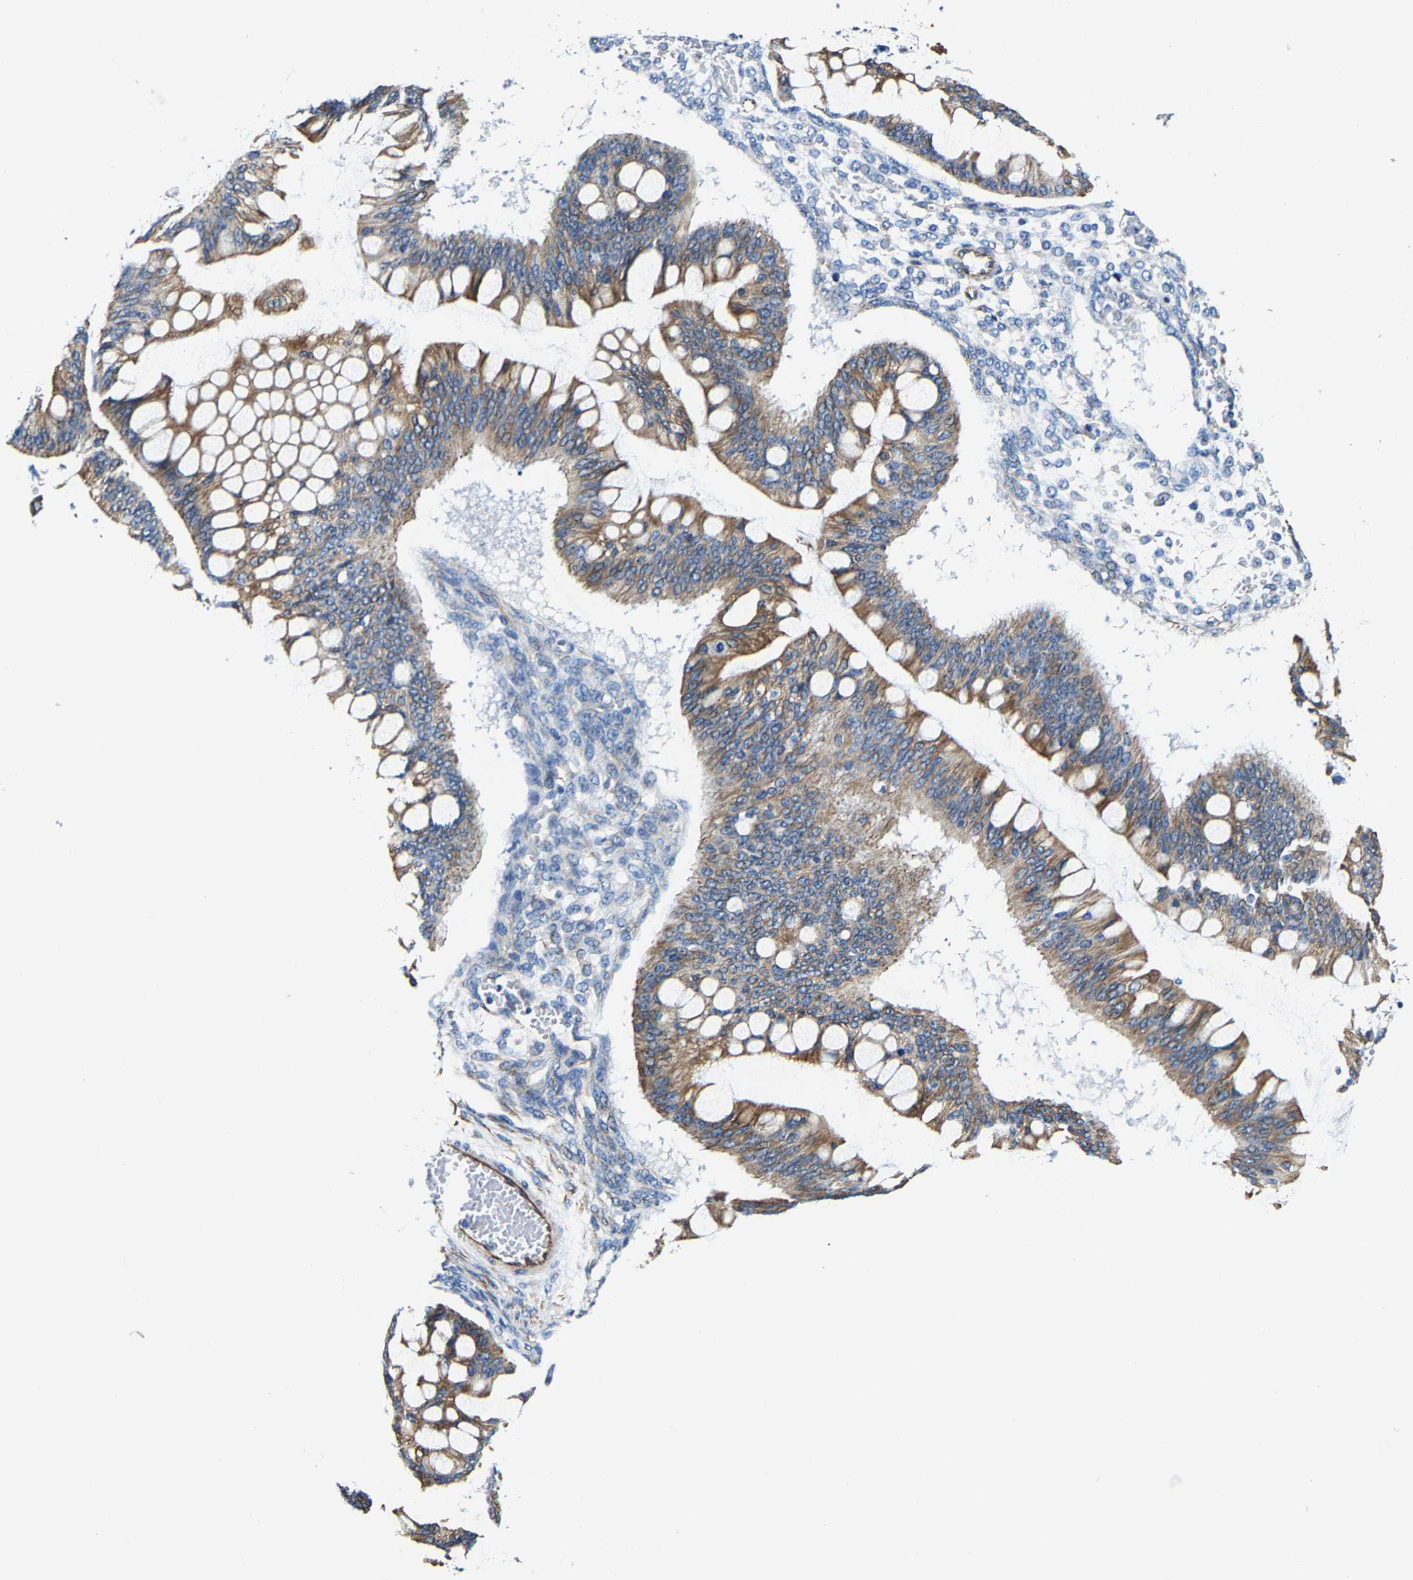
{"staining": {"intensity": "moderate", "quantity": ">75%", "location": "cytoplasmic/membranous"}, "tissue": "ovarian cancer", "cell_type": "Tumor cells", "image_type": "cancer", "snomed": [{"axis": "morphology", "description": "Cystadenocarcinoma, mucinous, NOS"}, {"axis": "topography", "description": "Ovary"}], "caption": "A medium amount of moderate cytoplasmic/membranous positivity is present in approximately >75% of tumor cells in mucinous cystadenocarcinoma (ovarian) tissue.", "gene": "MMEL1", "patient": {"sex": "female", "age": 73}}